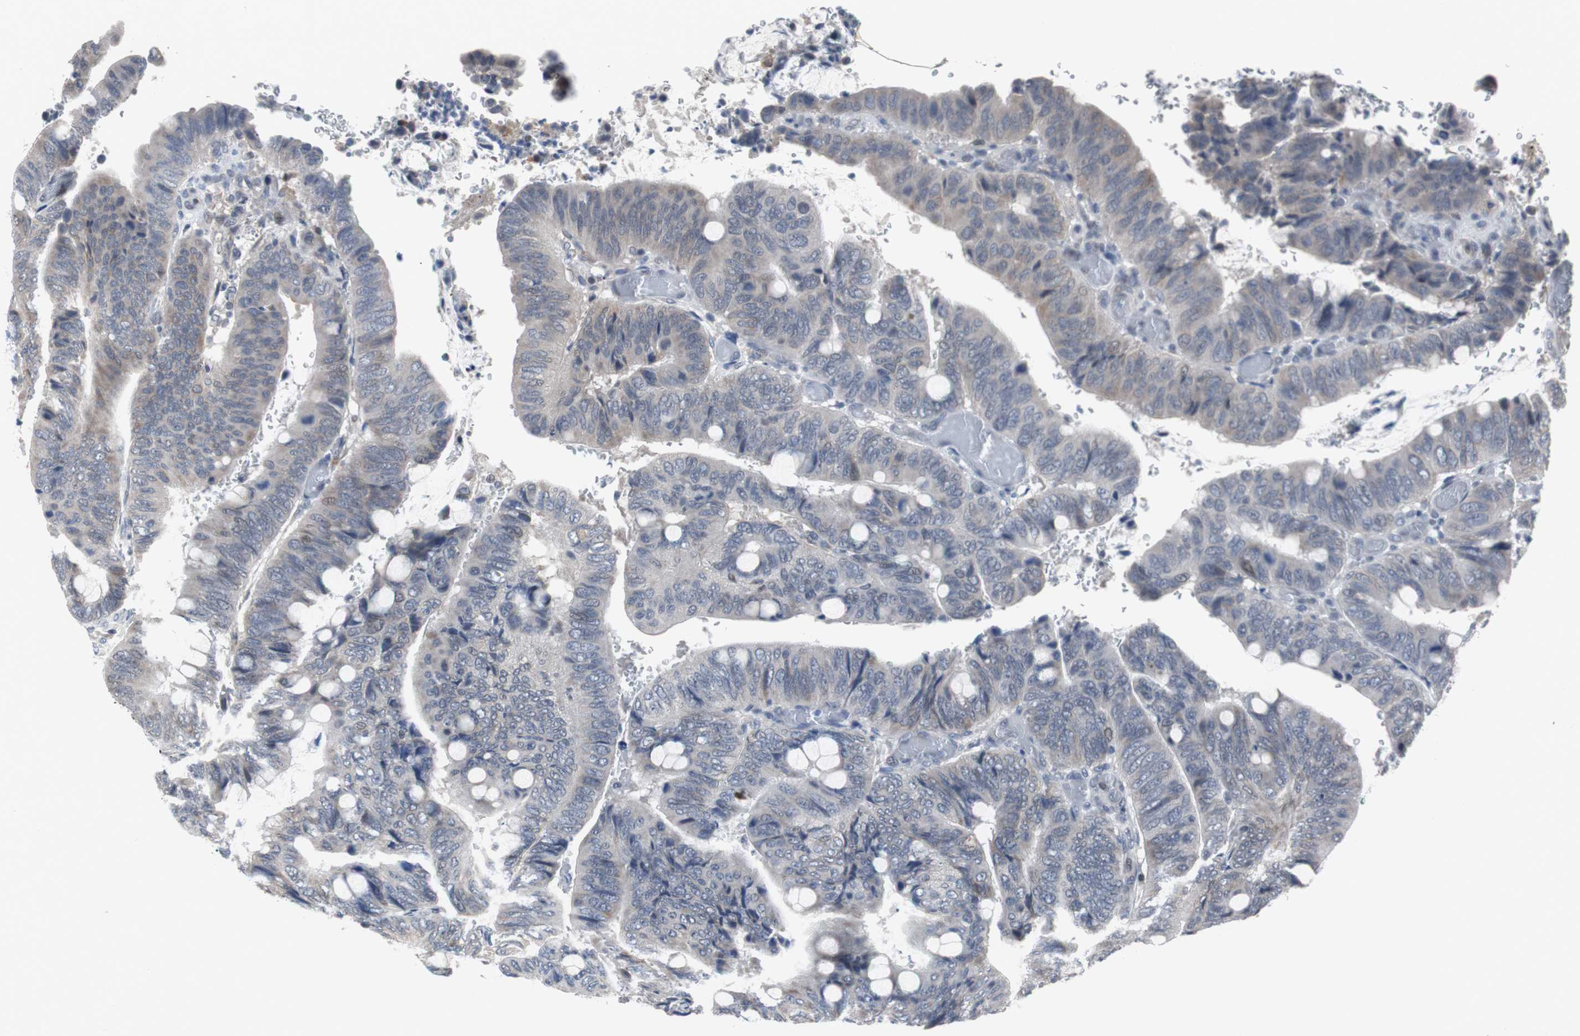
{"staining": {"intensity": "weak", "quantity": "<25%", "location": "cytoplasmic/membranous"}, "tissue": "colorectal cancer", "cell_type": "Tumor cells", "image_type": "cancer", "snomed": [{"axis": "morphology", "description": "Normal tissue, NOS"}, {"axis": "morphology", "description": "Adenocarcinoma, NOS"}, {"axis": "topography", "description": "Rectum"}, {"axis": "topography", "description": "Peripheral nerve tissue"}], "caption": "This is an immunohistochemistry (IHC) histopathology image of adenocarcinoma (colorectal). There is no expression in tumor cells.", "gene": "TP63", "patient": {"sex": "male", "age": 92}}